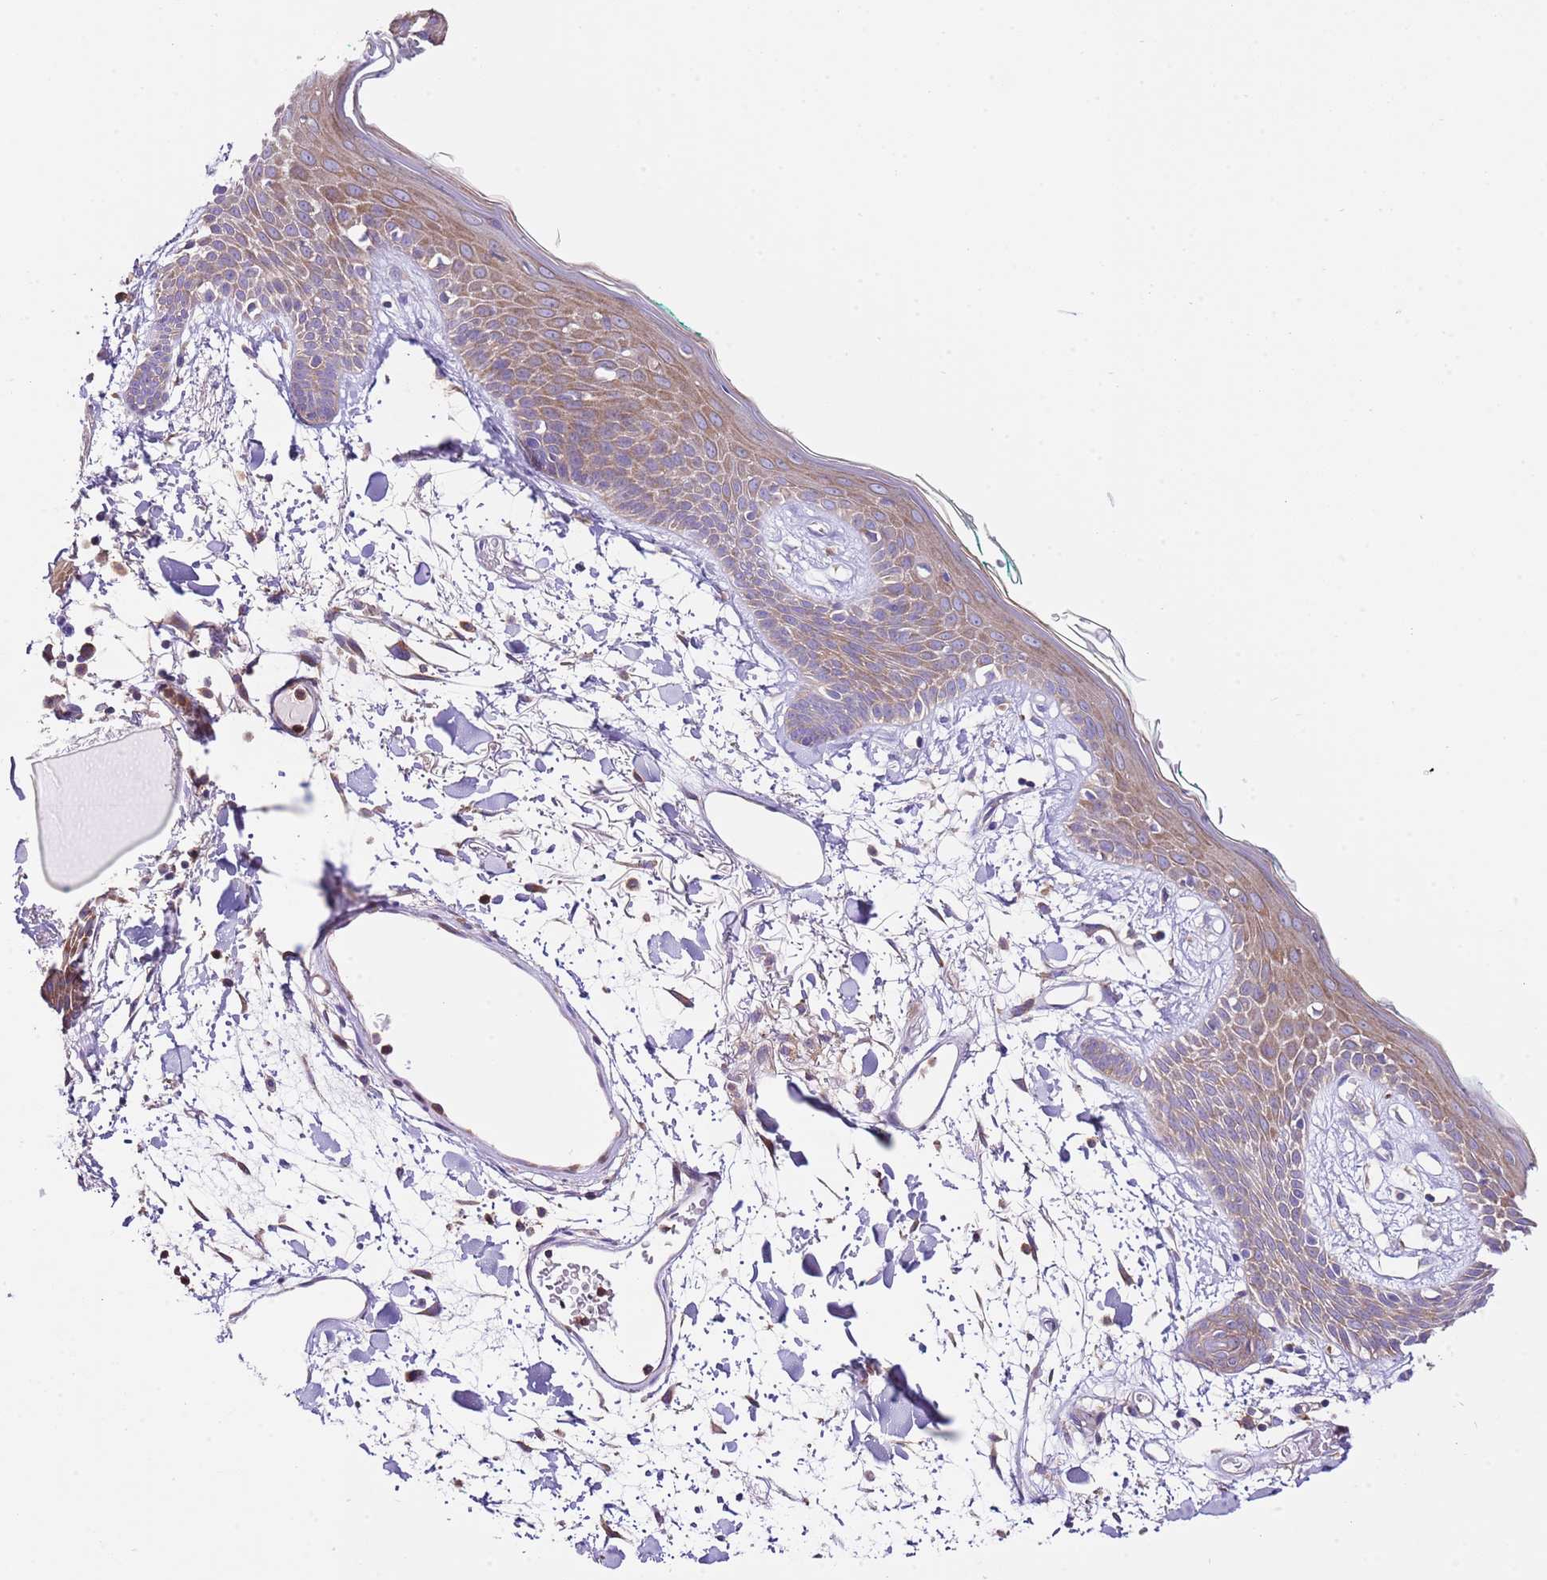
{"staining": {"intensity": "moderate", "quantity": "<25%", "location": "cytoplasmic/membranous"}, "tissue": "skin", "cell_type": "Fibroblasts", "image_type": "normal", "snomed": [{"axis": "morphology", "description": "Normal tissue, NOS"}, {"axis": "topography", "description": "Skin"}], "caption": "A high-resolution micrograph shows IHC staining of unremarkable skin, which shows moderate cytoplasmic/membranous positivity in approximately <25% of fibroblasts. (DAB (3,3'-diaminobenzidine) = brown stain, brightfield microscopy at high magnification).", "gene": "RPS10", "patient": {"sex": "male", "age": 79}}